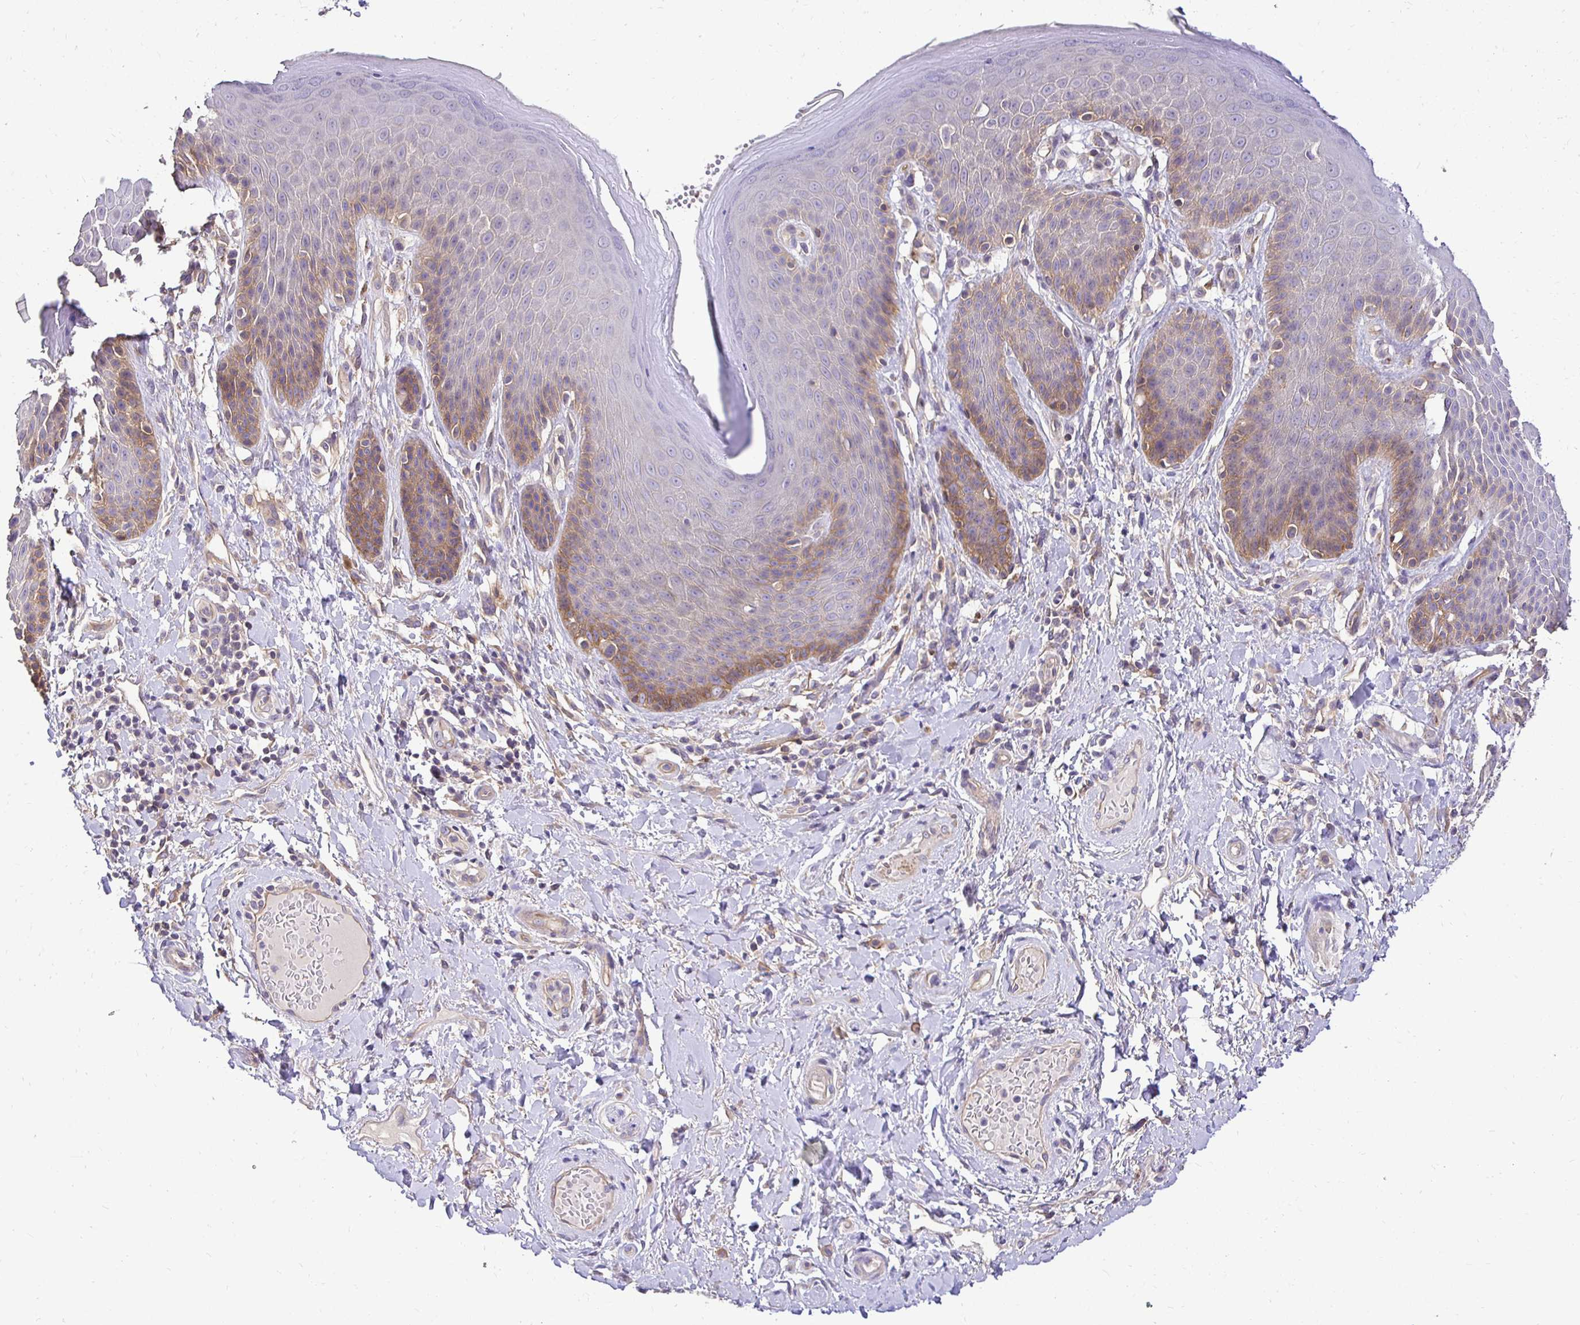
{"staining": {"intensity": "moderate", "quantity": "25%-75%", "location": "cytoplasmic/membranous"}, "tissue": "skin", "cell_type": "Epidermal cells", "image_type": "normal", "snomed": [{"axis": "morphology", "description": "Normal tissue, NOS"}, {"axis": "topography", "description": "Anal"}, {"axis": "topography", "description": "Peripheral nerve tissue"}], "caption": "Immunohistochemistry (IHC) (DAB (3,3'-diaminobenzidine)) staining of benign skin demonstrates moderate cytoplasmic/membranous protein expression in about 25%-75% of epidermal cells.", "gene": "SLC9A1", "patient": {"sex": "male", "age": 51}}